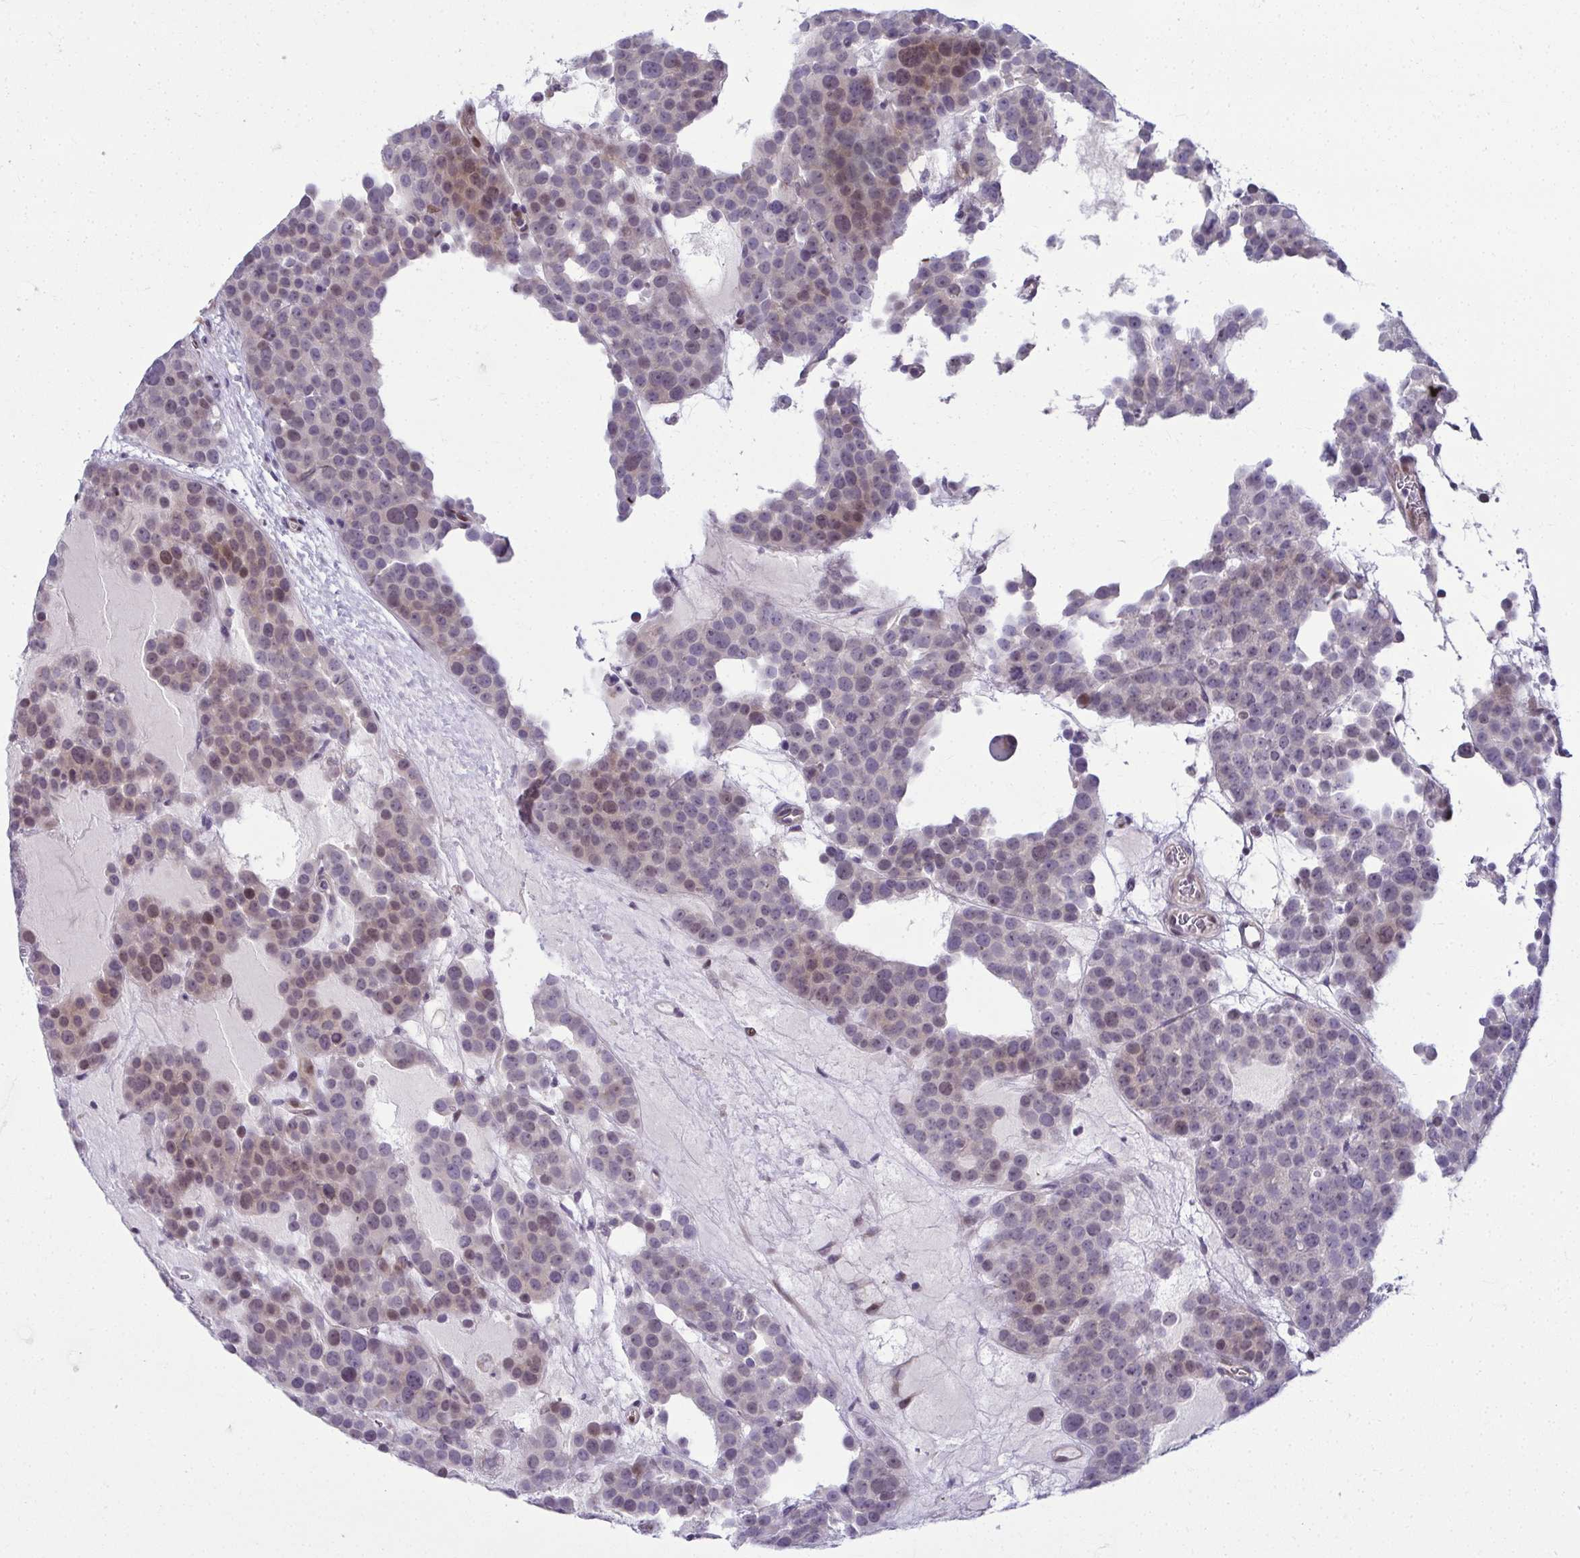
{"staining": {"intensity": "weak", "quantity": "25%-75%", "location": "nuclear"}, "tissue": "testis cancer", "cell_type": "Tumor cells", "image_type": "cancer", "snomed": [{"axis": "morphology", "description": "Seminoma, NOS"}, {"axis": "topography", "description": "Testis"}], "caption": "Immunohistochemical staining of human testis seminoma displays weak nuclear protein staining in about 25%-75% of tumor cells.", "gene": "ODF1", "patient": {"sex": "male", "age": 71}}